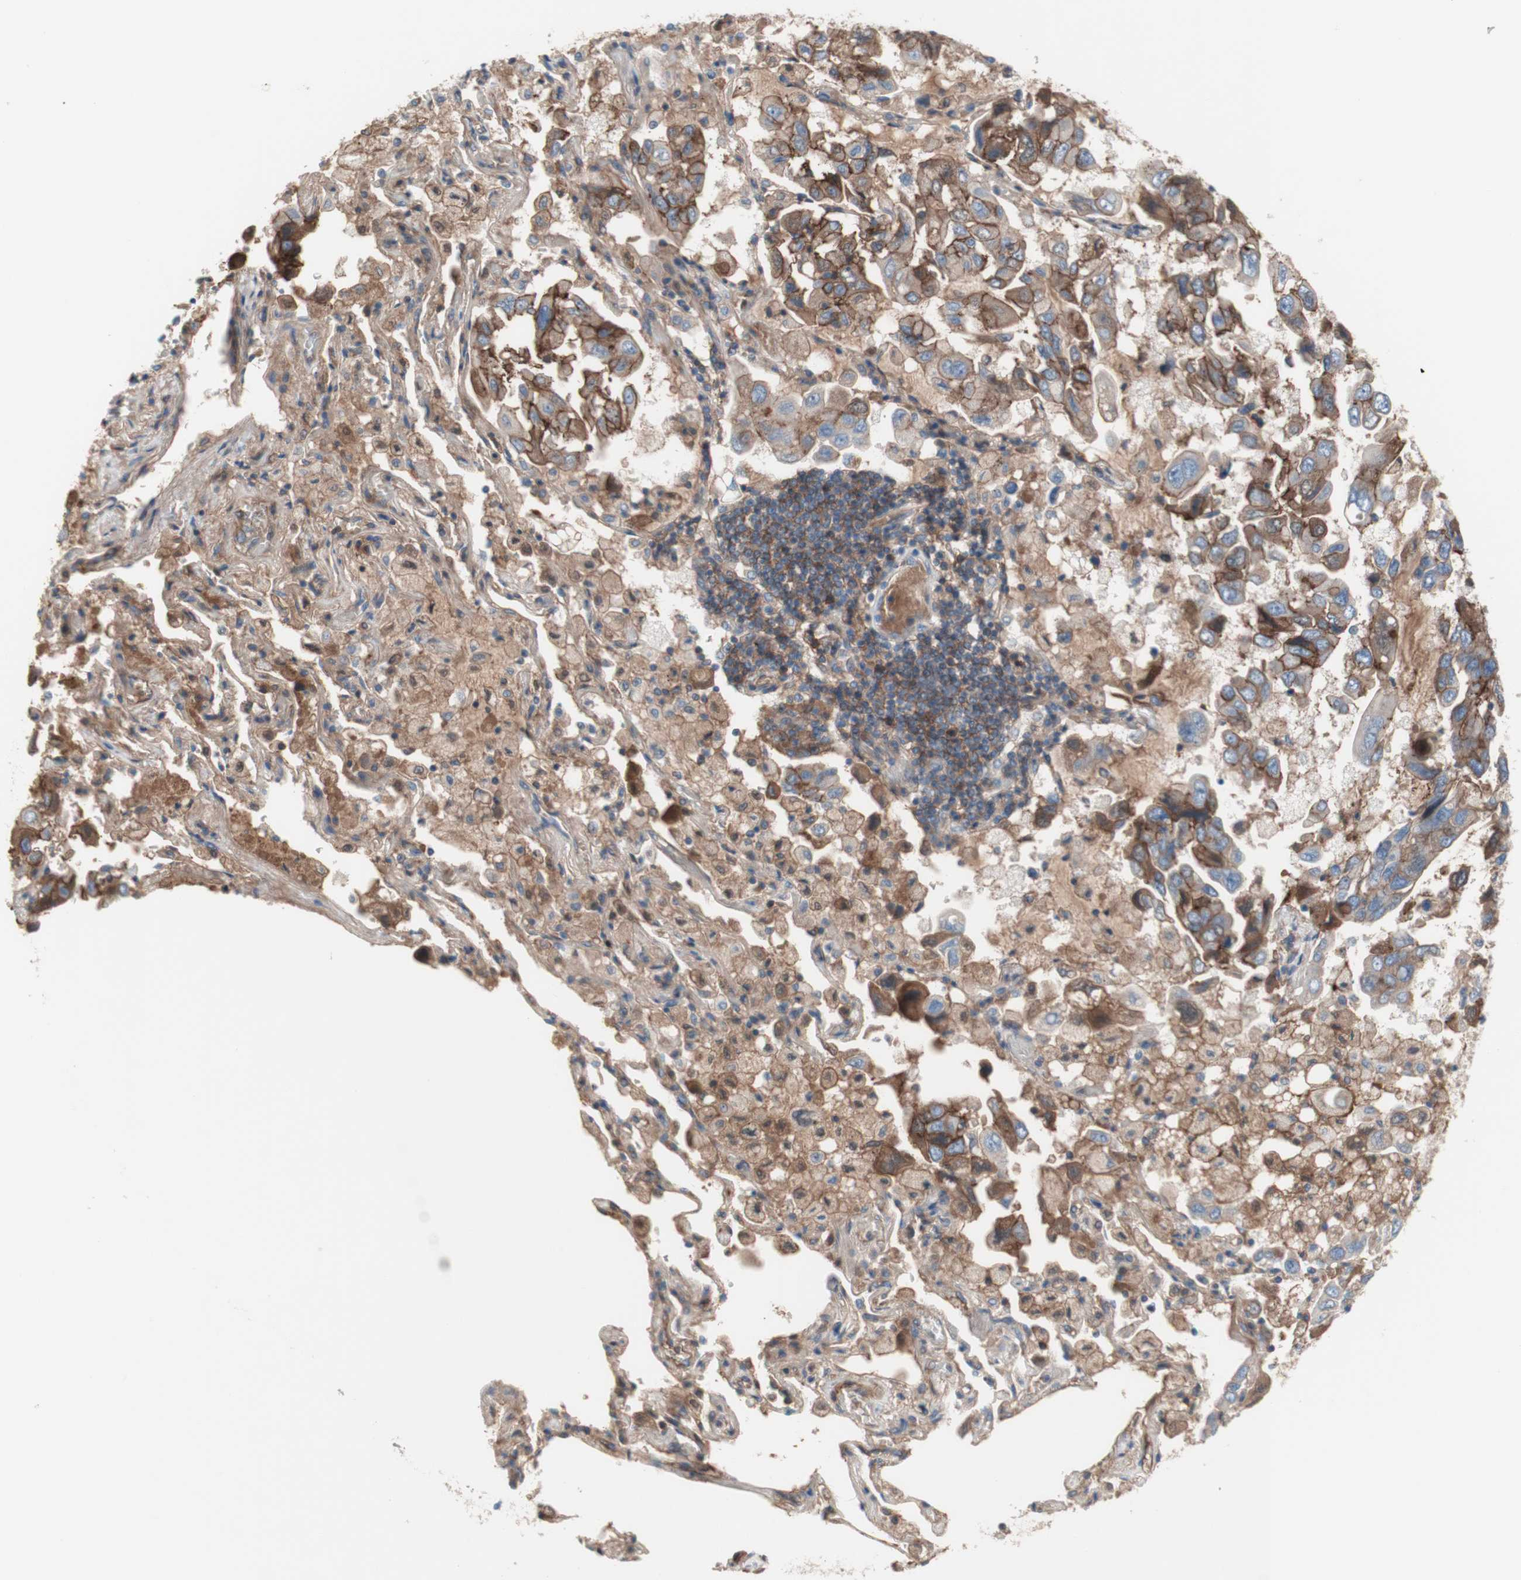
{"staining": {"intensity": "moderate", "quantity": ">75%", "location": "cytoplasmic/membranous"}, "tissue": "lung cancer", "cell_type": "Tumor cells", "image_type": "cancer", "snomed": [{"axis": "morphology", "description": "Adenocarcinoma, NOS"}, {"axis": "topography", "description": "Lung"}], "caption": "An image of adenocarcinoma (lung) stained for a protein reveals moderate cytoplasmic/membranous brown staining in tumor cells.", "gene": "CD46", "patient": {"sex": "male", "age": 64}}